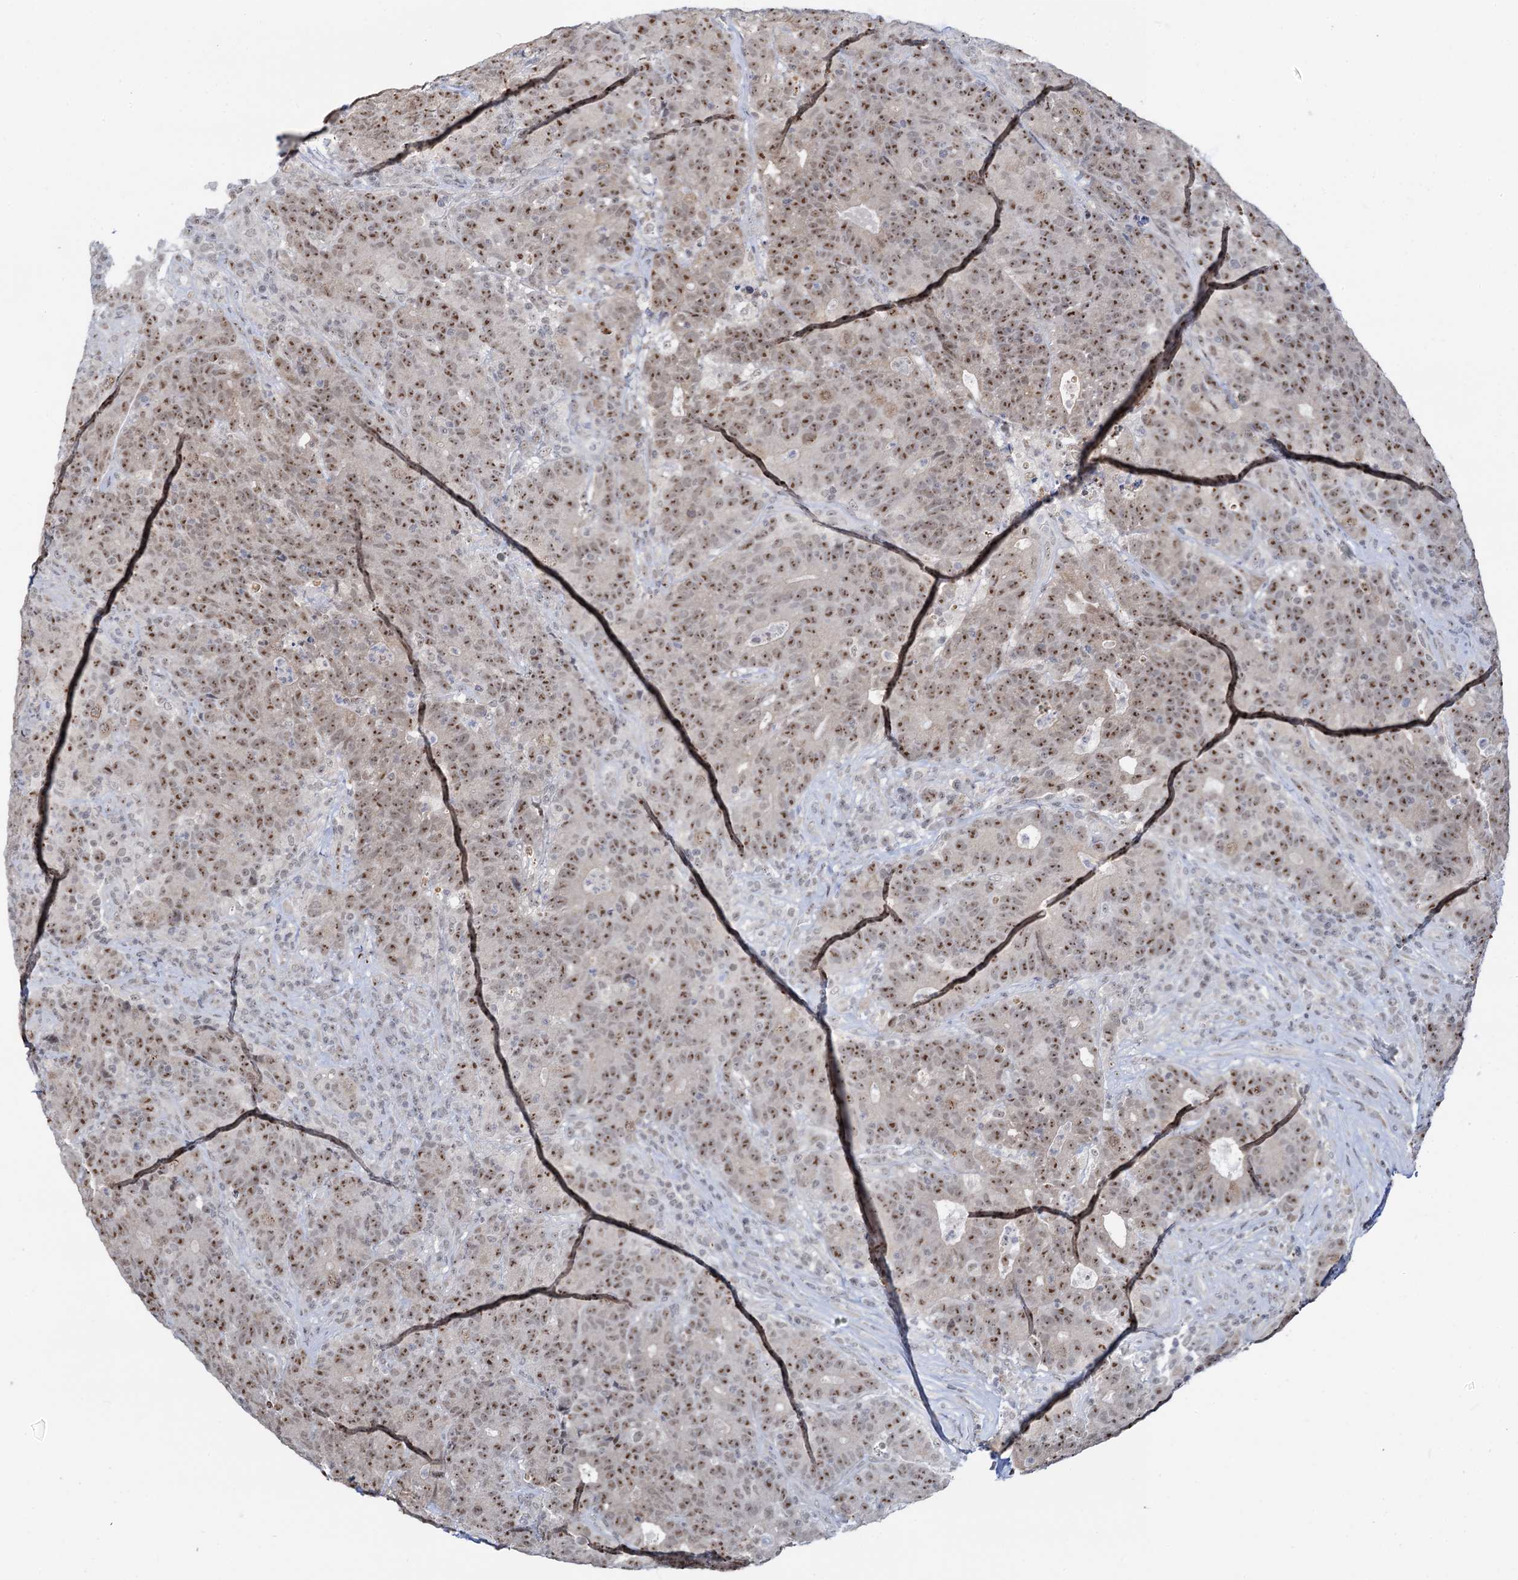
{"staining": {"intensity": "moderate", "quantity": ">75%", "location": "nuclear"}, "tissue": "colorectal cancer", "cell_type": "Tumor cells", "image_type": "cancer", "snomed": [{"axis": "morphology", "description": "Adenocarcinoma, NOS"}, {"axis": "topography", "description": "Colon"}], "caption": "Immunohistochemical staining of colorectal cancer (adenocarcinoma) shows medium levels of moderate nuclear protein staining in approximately >75% of tumor cells. The staining was performed using DAB to visualize the protein expression in brown, while the nuclei were stained in blue with hematoxylin (Magnification: 20x).", "gene": "NAT10", "patient": {"sex": "female", "age": 75}}